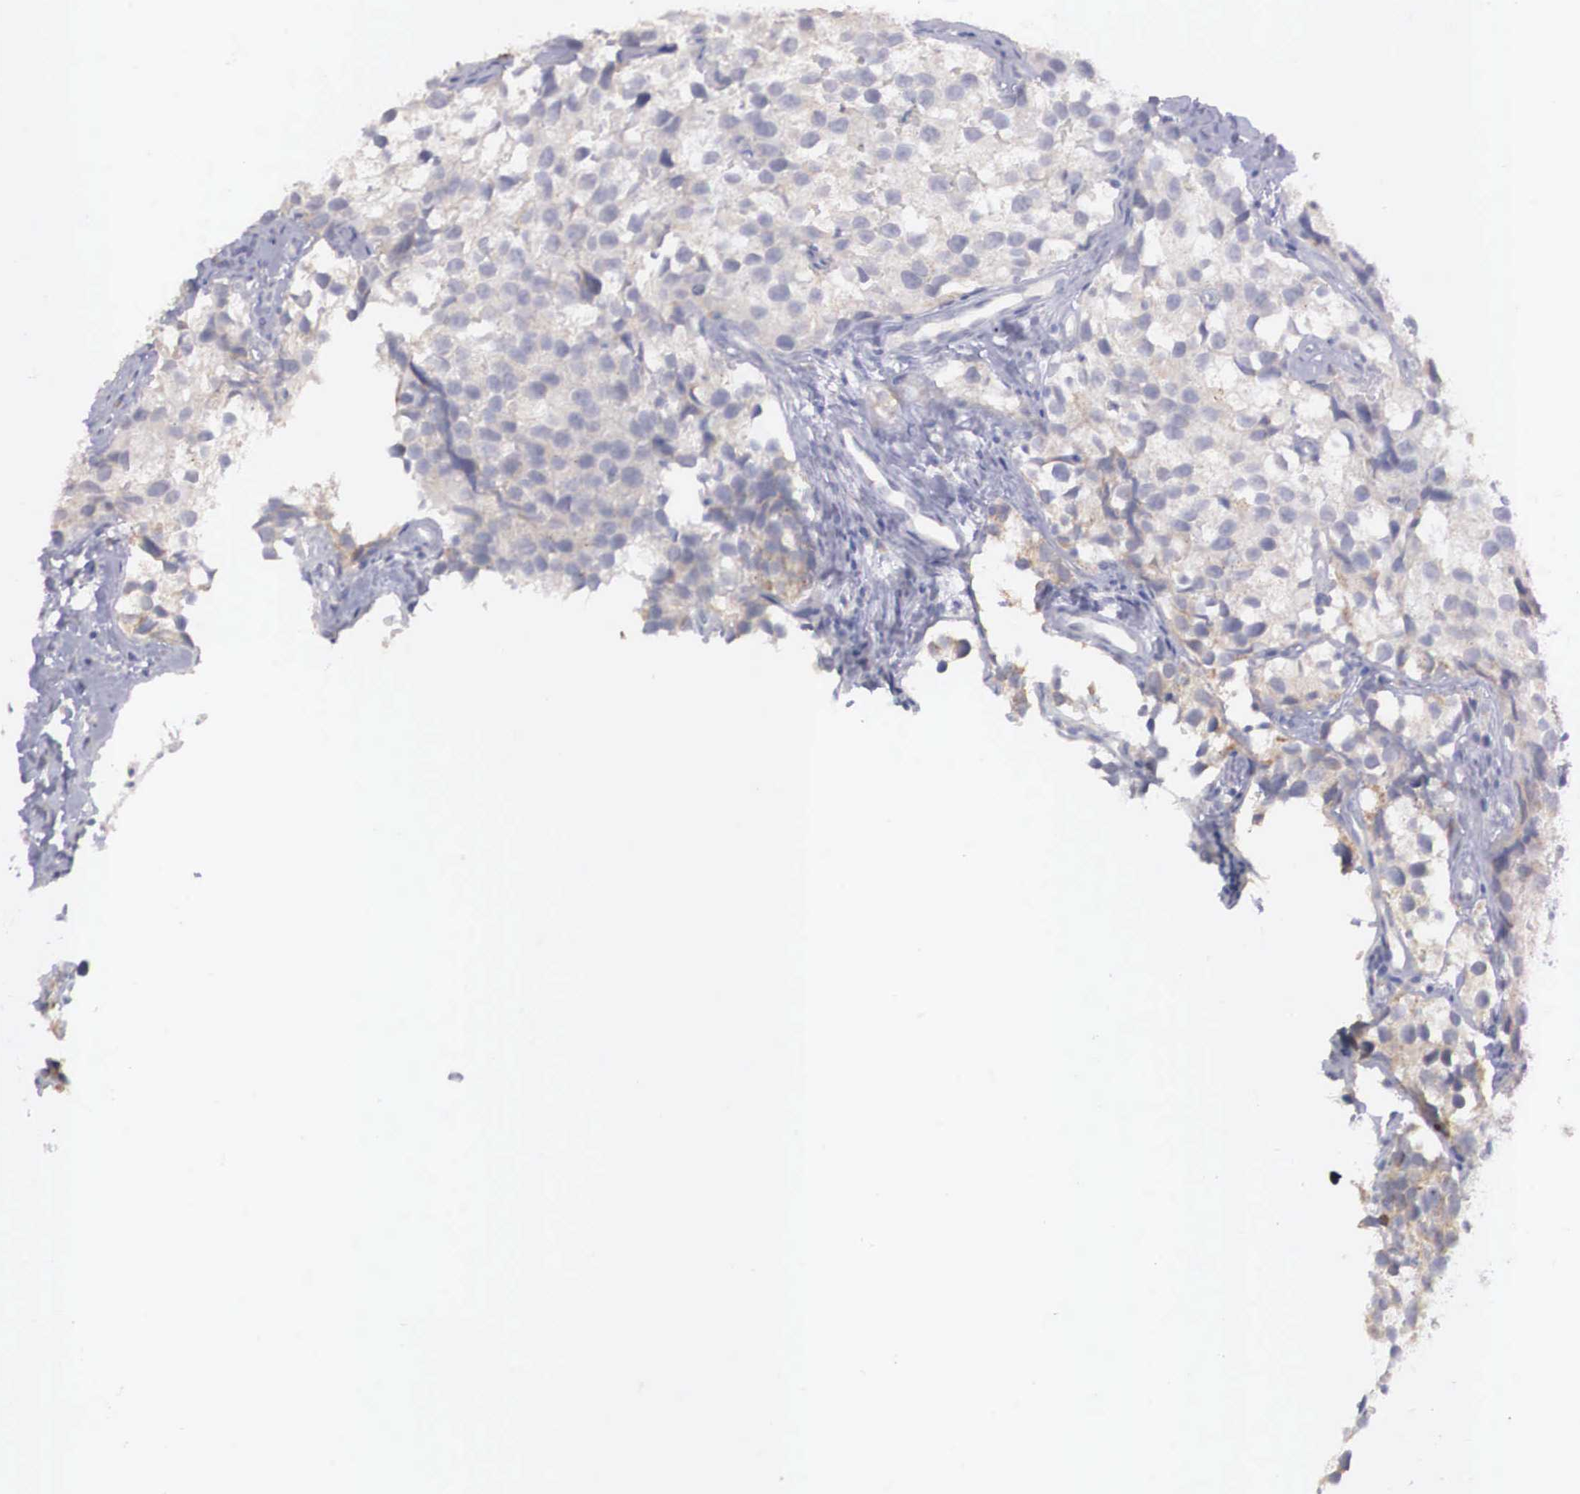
{"staining": {"intensity": "negative", "quantity": "none", "location": "none"}, "tissue": "testis cancer", "cell_type": "Tumor cells", "image_type": "cancer", "snomed": [{"axis": "morphology", "description": "Seminoma, NOS"}, {"axis": "topography", "description": "Testis"}], "caption": "High magnification brightfield microscopy of testis cancer stained with DAB (3,3'-diaminobenzidine) (brown) and counterstained with hematoxylin (blue): tumor cells show no significant staining. The staining is performed using DAB (3,3'-diaminobenzidine) brown chromogen with nuclei counter-stained in using hematoxylin.", "gene": "REPS2", "patient": {"sex": "male", "age": 39}}